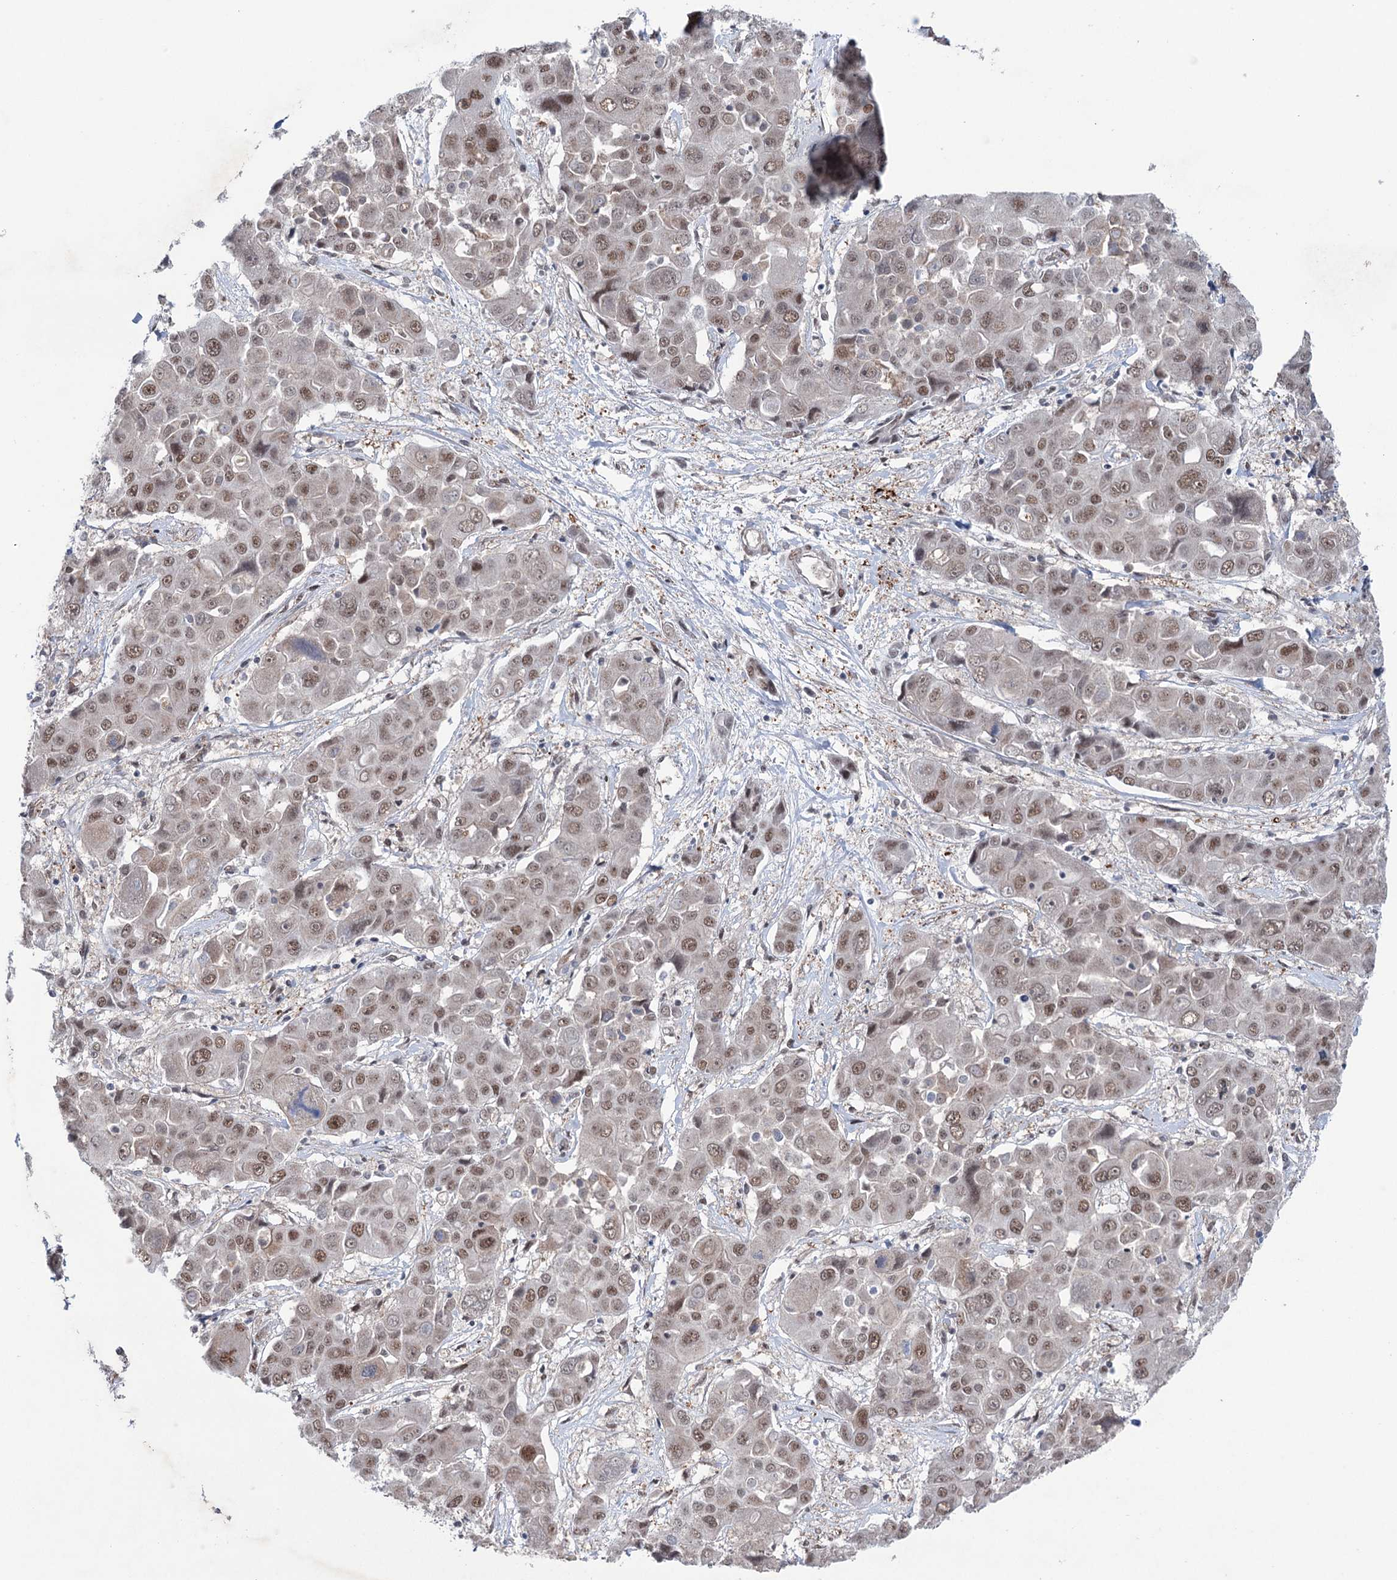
{"staining": {"intensity": "moderate", "quantity": ">75%", "location": "nuclear"}, "tissue": "liver cancer", "cell_type": "Tumor cells", "image_type": "cancer", "snomed": [{"axis": "morphology", "description": "Cholangiocarcinoma"}, {"axis": "topography", "description": "Liver"}], "caption": "Protein staining of liver cholangiocarcinoma tissue exhibits moderate nuclear positivity in approximately >75% of tumor cells.", "gene": "FAM53A", "patient": {"sex": "male", "age": 67}}